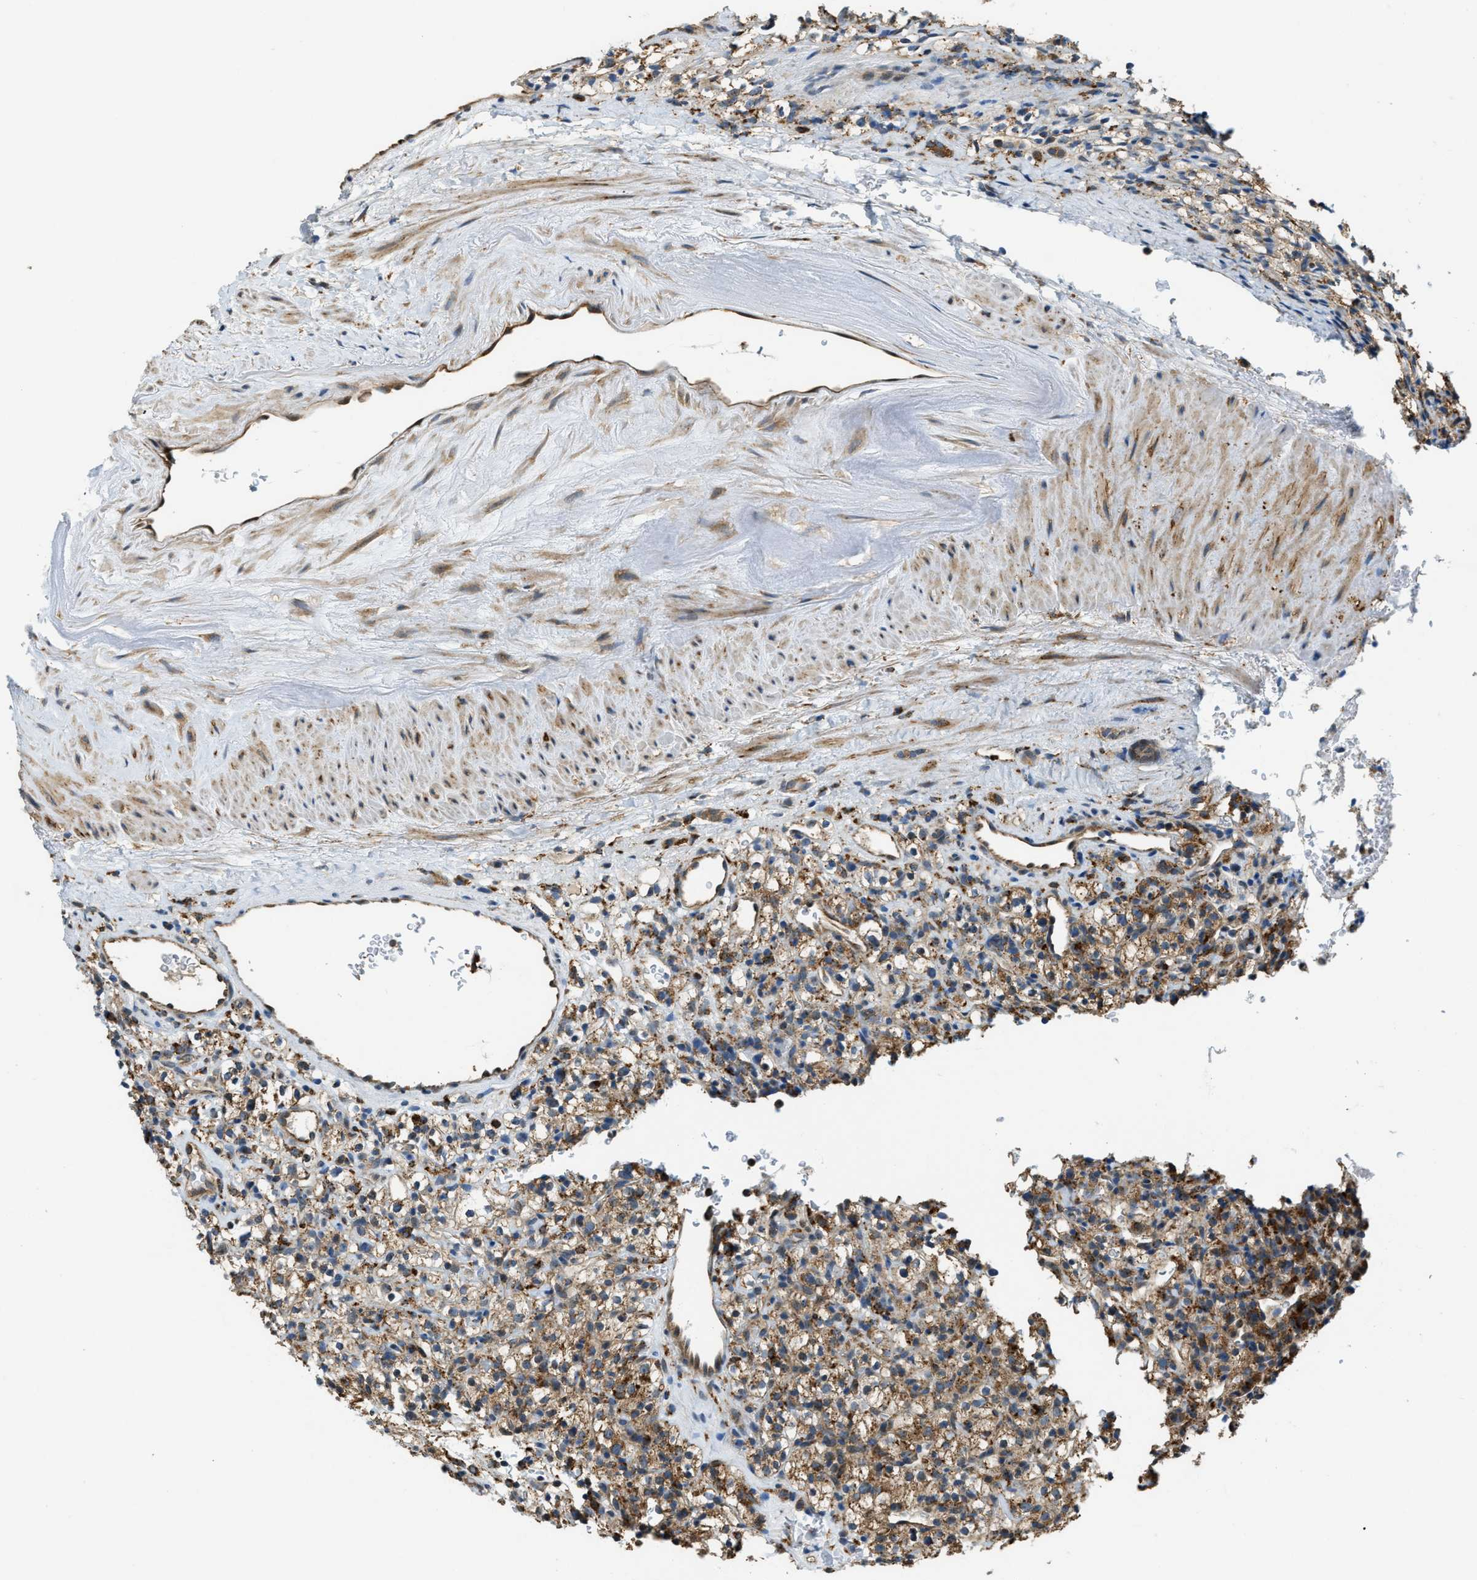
{"staining": {"intensity": "moderate", "quantity": ">75%", "location": "cytoplasmic/membranous"}, "tissue": "renal cancer", "cell_type": "Tumor cells", "image_type": "cancer", "snomed": [{"axis": "morphology", "description": "Normal tissue, NOS"}, {"axis": "morphology", "description": "Adenocarcinoma, NOS"}, {"axis": "topography", "description": "Kidney"}], "caption": "This photomicrograph displays renal adenocarcinoma stained with immunohistochemistry to label a protein in brown. The cytoplasmic/membranous of tumor cells show moderate positivity for the protein. Nuclei are counter-stained blue.", "gene": "STARD3NL", "patient": {"sex": "female", "age": 72}}